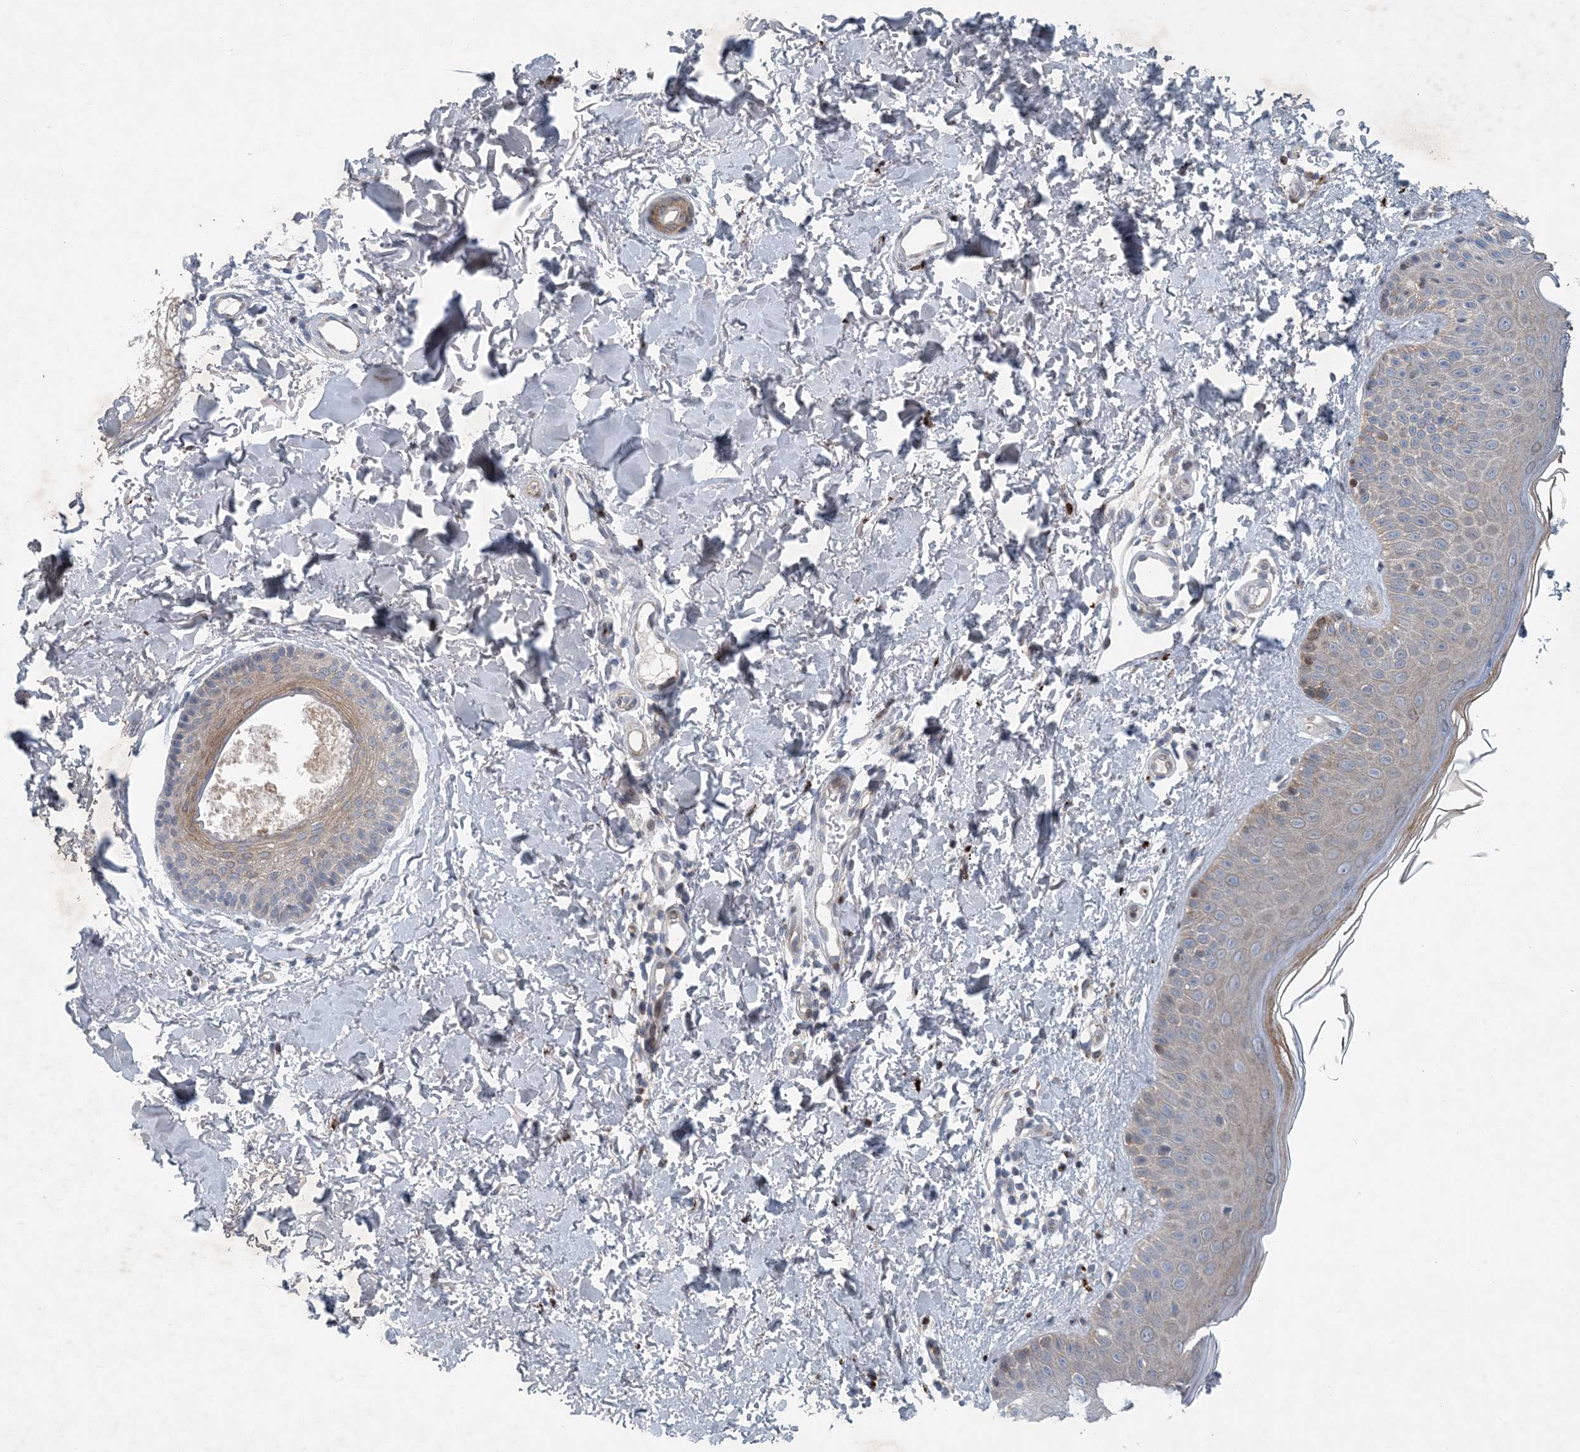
{"staining": {"intensity": "negative", "quantity": "none", "location": "none"}, "tissue": "skin", "cell_type": "Fibroblasts", "image_type": "normal", "snomed": [{"axis": "morphology", "description": "Normal tissue, NOS"}, {"axis": "topography", "description": "Skin"}], "caption": "IHC of unremarkable human skin exhibits no staining in fibroblasts.", "gene": "HIKESHI", "patient": {"sex": "male", "age": 52}}